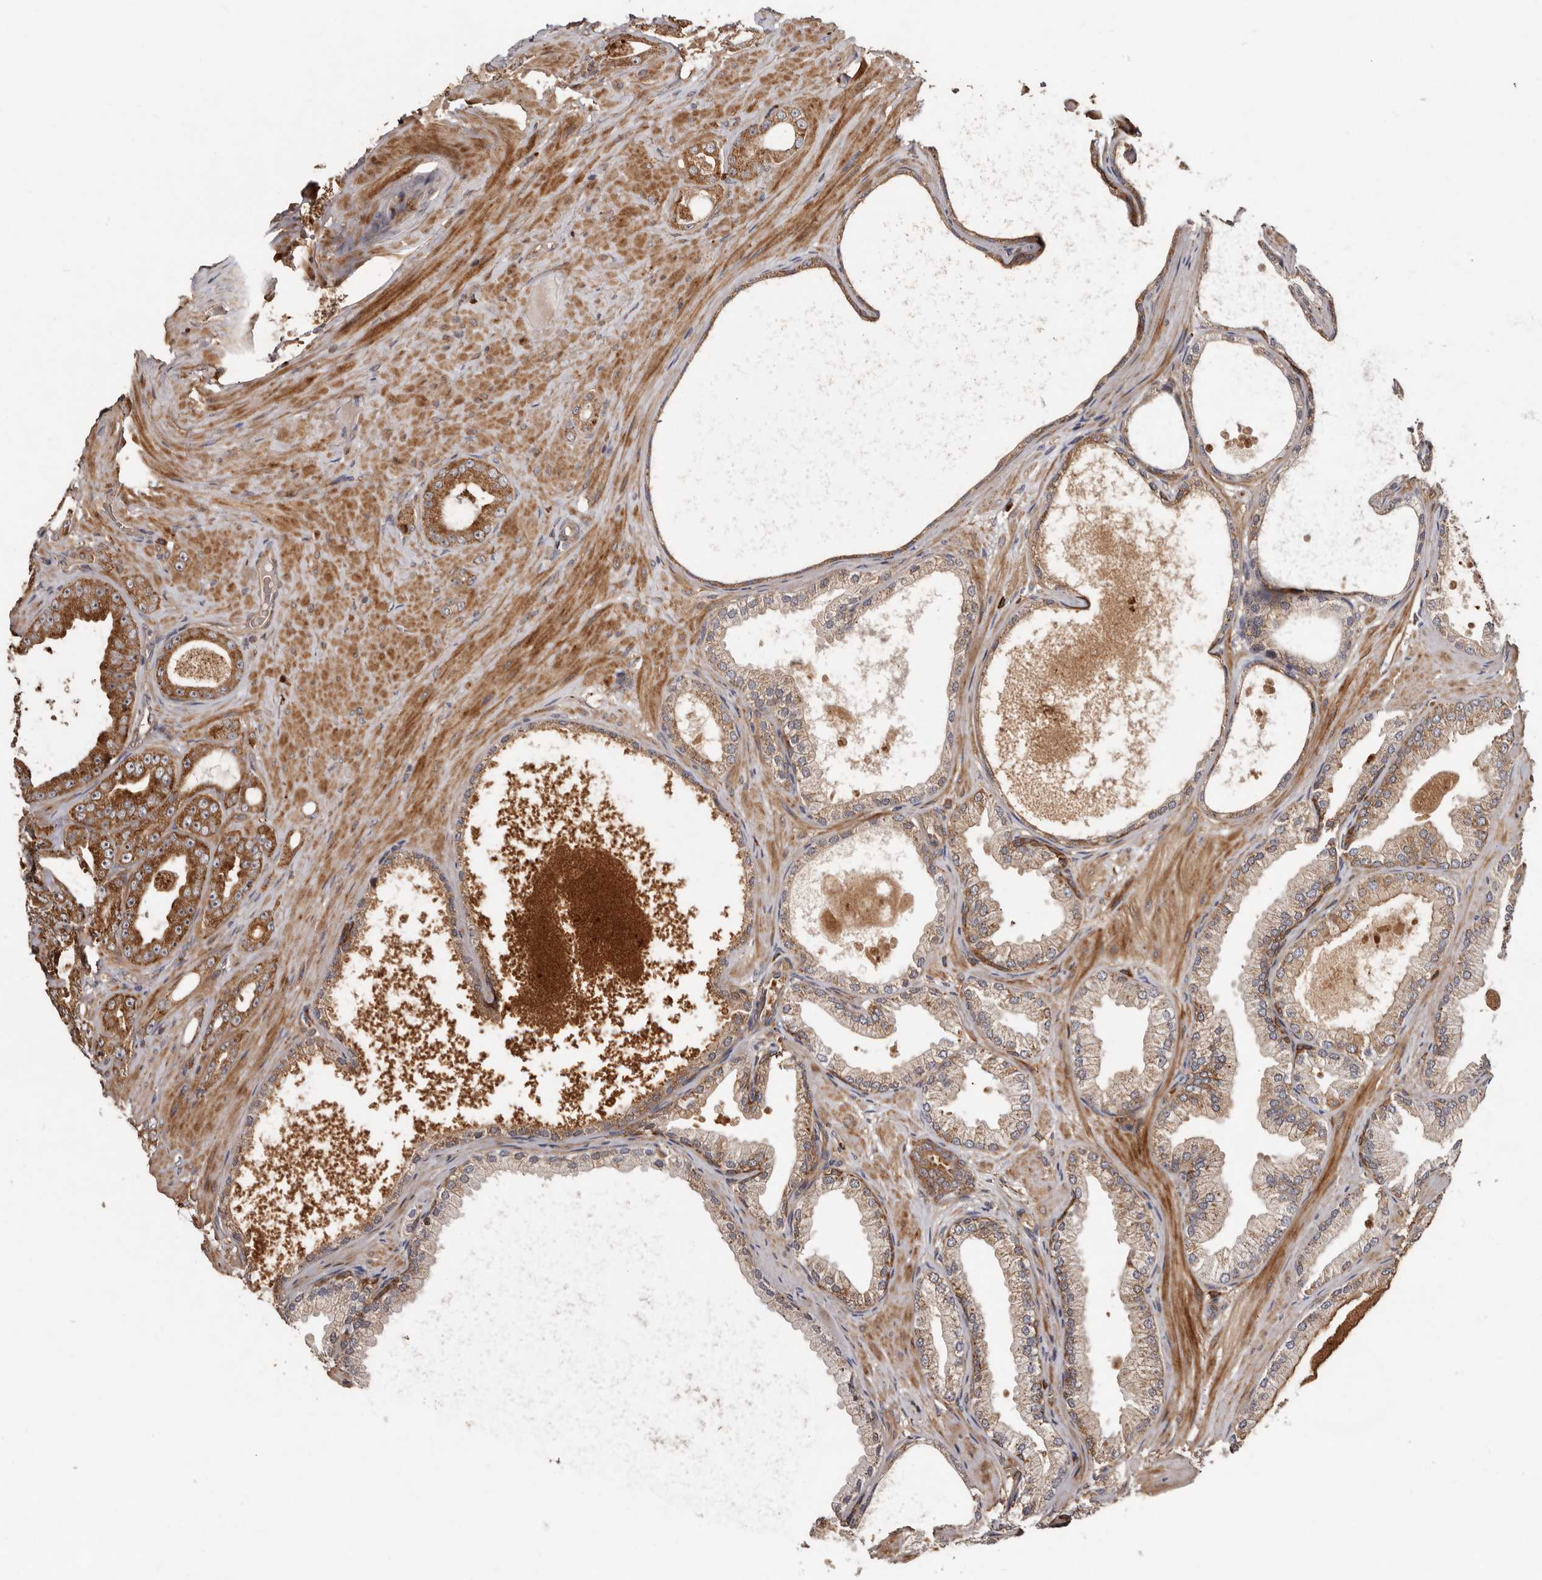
{"staining": {"intensity": "moderate", "quantity": "25%-75%", "location": "cytoplasmic/membranous"}, "tissue": "prostate cancer", "cell_type": "Tumor cells", "image_type": "cancer", "snomed": [{"axis": "morphology", "description": "Adenocarcinoma, Low grade"}, {"axis": "topography", "description": "Prostate"}], "caption": "IHC histopathology image of neoplastic tissue: prostate low-grade adenocarcinoma stained using immunohistochemistry (IHC) demonstrates medium levels of moderate protein expression localized specifically in the cytoplasmic/membranous of tumor cells, appearing as a cytoplasmic/membranous brown color.", "gene": "GOT1L1", "patient": {"sex": "male", "age": 63}}